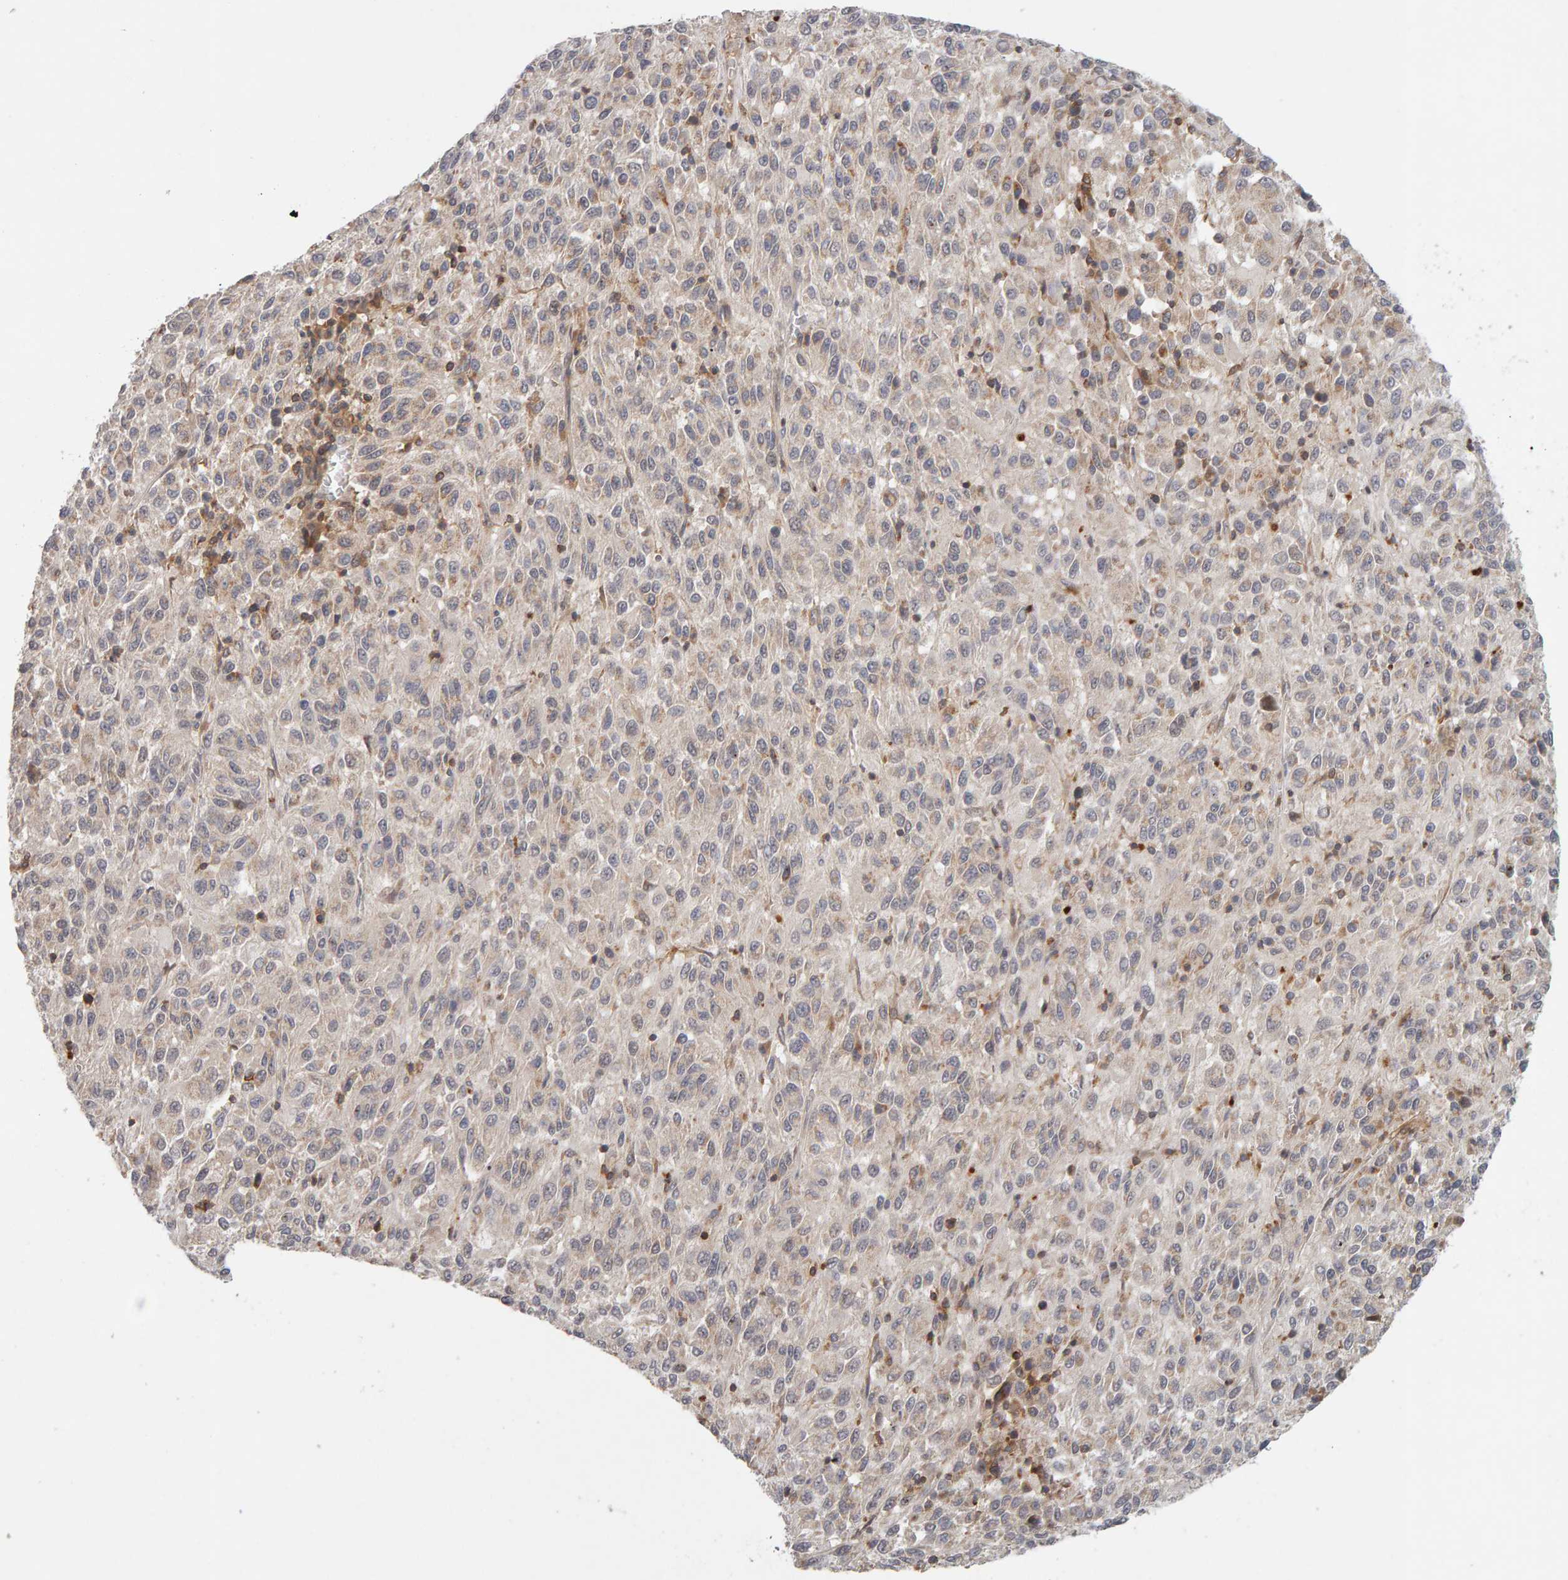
{"staining": {"intensity": "weak", "quantity": "25%-75%", "location": "cytoplasmic/membranous"}, "tissue": "melanoma", "cell_type": "Tumor cells", "image_type": "cancer", "snomed": [{"axis": "morphology", "description": "Malignant melanoma, Metastatic site"}, {"axis": "topography", "description": "Lung"}], "caption": "DAB (3,3'-diaminobenzidine) immunohistochemical staining of human melanoma reveals weak cytoplasmic/membranous protein expression in approximately 25%-75% of tumor cells. (brown staining indicates protein expression, while blue staining denotes nuclei).", "gene": "NUDCD1", "patient": {"sex": "male", "age": 64}}